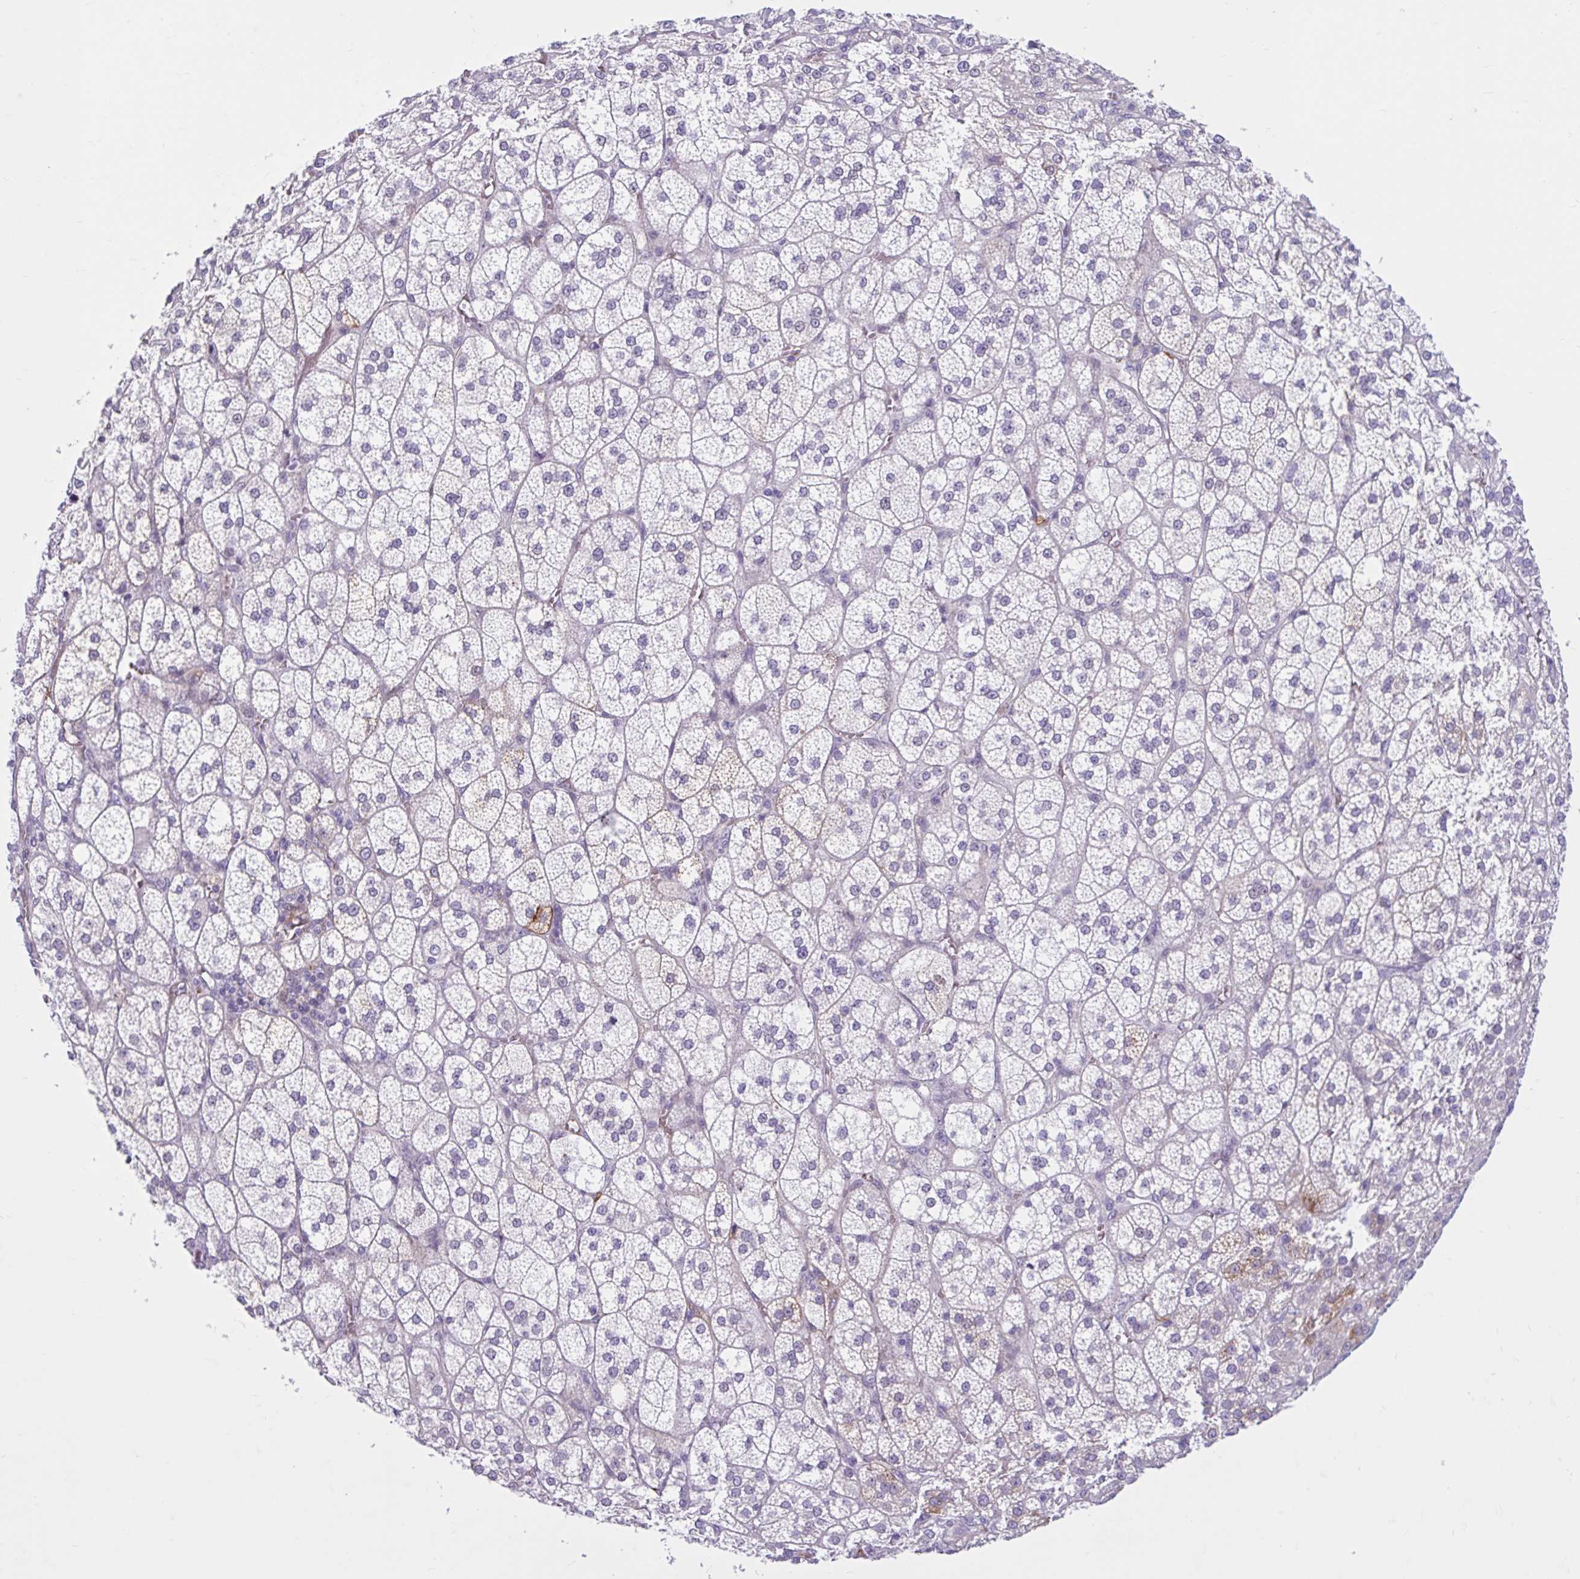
{"staining": {"intensity": "negative", "quantity": "none", "location": "none"}, "tissue": "adrenal gland", "cell_type": "Glandular cells", "image_type": "normal", "snomed": [{"axis": "morphology", "description": "Normal tissue, NOS"}, {"axis": "topography", "description": "Adrenal gland"}], "caption": "The immunohistochemistry (IHC) micrograph has no significant positivity in glandular cells of adrenal gland. Nuclei are stained in blue.", "gene": "CEP120", "patient": {"sex": "female", "age": 60}}